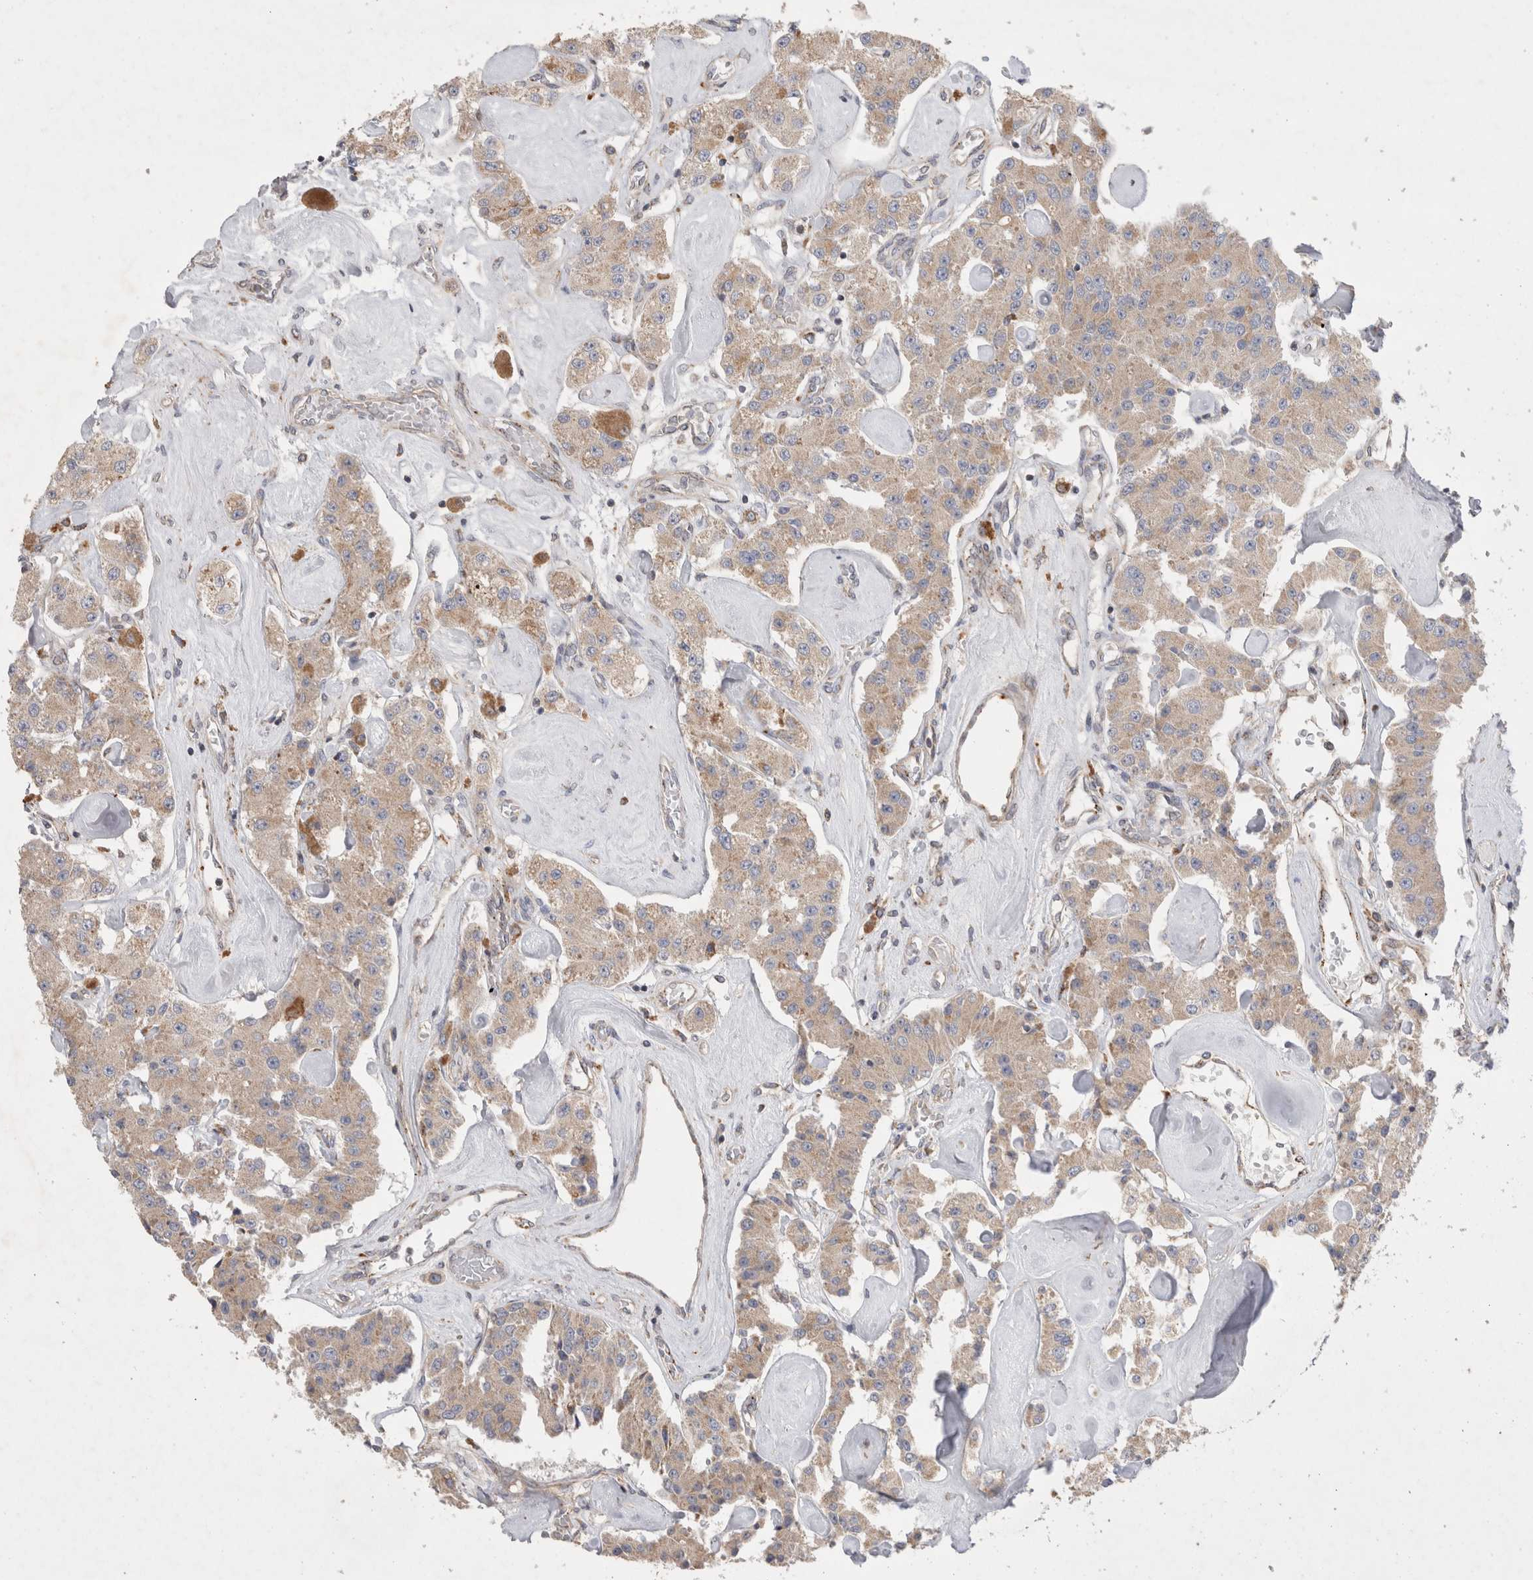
{"staining": {"intensity": "weak", "quantity": ">75%", "location": "cytoplasmic/membranous"}, "tissue": "carcinoid", "cell_type": "Tumor cells", "image_type": "cancer", "snomed": [{"axis": "morphology", "description": "Carcinoid, malignant, NOS"}, {"axis": "topography", "description": "Pancreas"}], "caption": "Carcinoid stained with a brown dye demonstrates weak cytoplasmic/membranous positive positivity in about >75% of tumor cells.", "gene": "TBC1D16", "patient": {"sex": "male", "age": 41}}